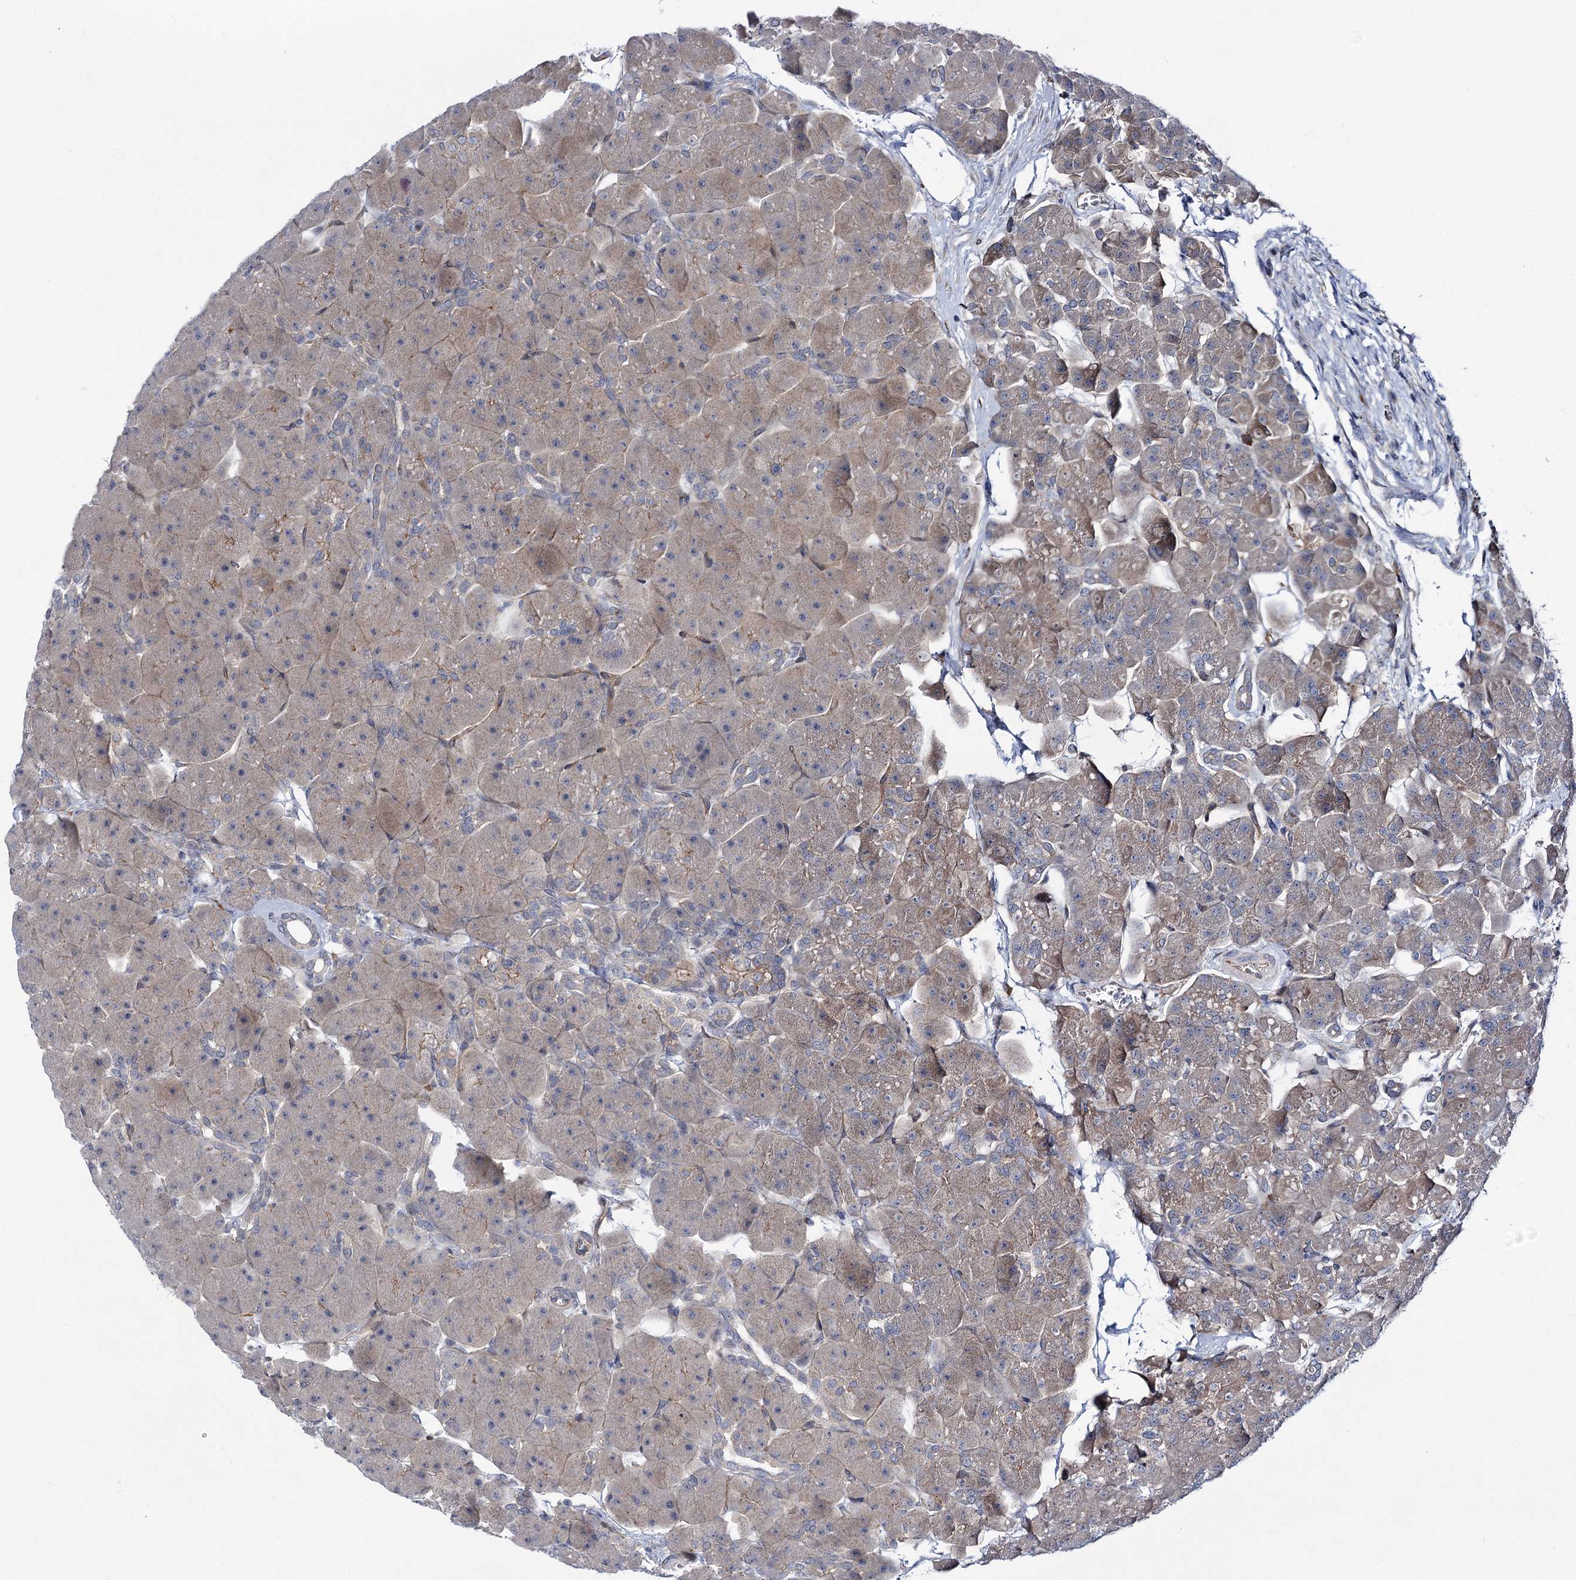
{"staining": {"intensity": "weak", "quantity": "25%-75%", "location": "cytoplasmic/membranous"}, "tissue": "pancreas", "cell_type": "Exocrine glandular cells", "image_type": "normal", "snomed": [{"axis": "morphology", "description": "Normal tissue, NOS"}, {"axis": "topography", "description": "Pancreas"}], "caption": "Exocrine glandular cells demonstrate weak cytoplasmic/membranous positivity in approximately 25%-75% of cells in benign pancreas. The protein of interest is shown in brown color, while the nuclei are stained blue.", "gene": "MBLAC2", "patient": {"sex": "male", "age": 66}}